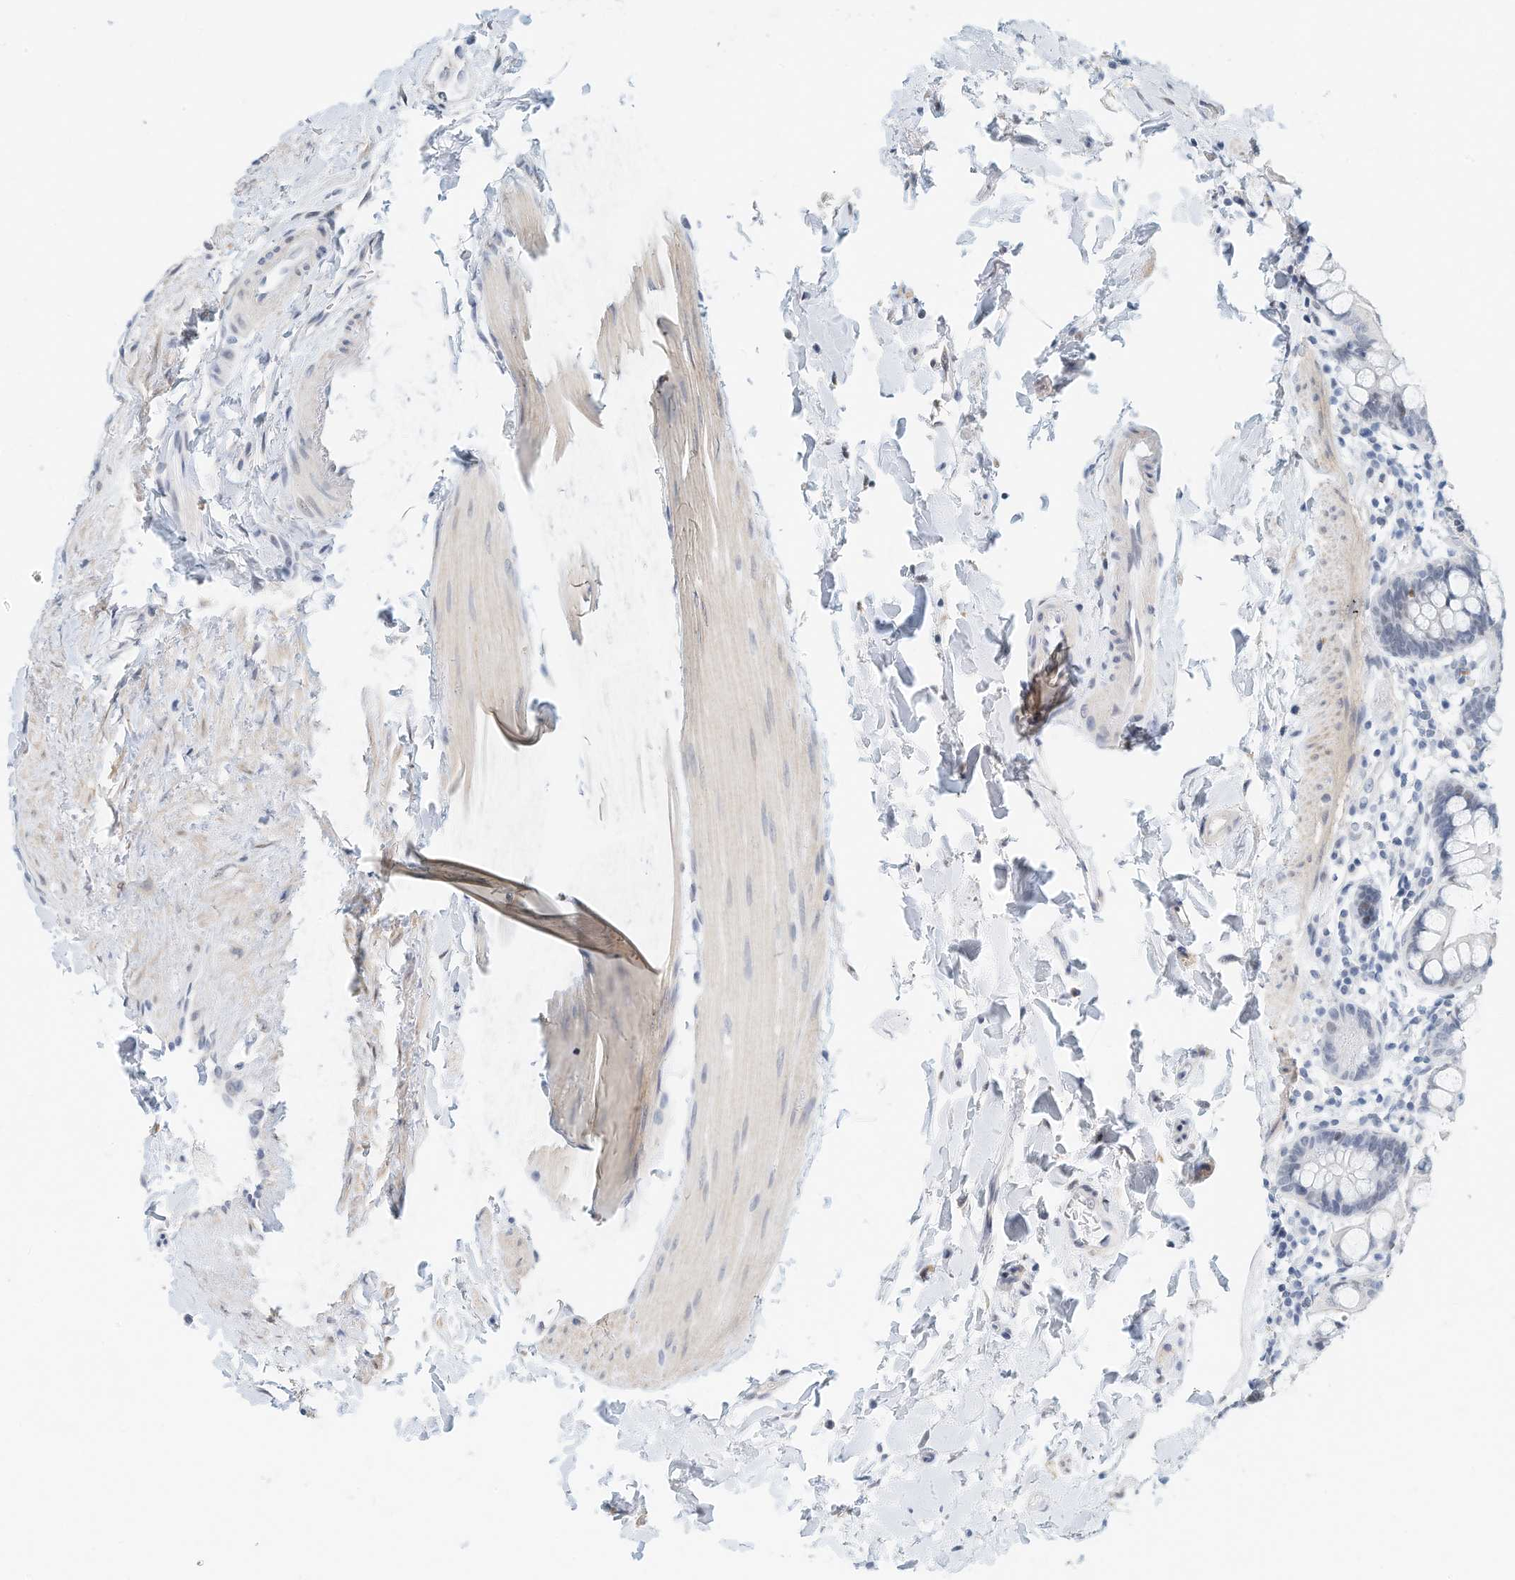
{"staining": {"intensity": "negative", "quantity": "none", "location": "none"}, "tissue": "small intestine", "cell_type": "Glandular cells", "image_type": "normal", "snomed": [{"axis": "morphology", "description": "Normal tissue, NOS"}, {"axis": "topography", "description": "Small intestine"}], "caption": "IHC photomicrograph of benign small intestine: small intestine stained with DAB (3,3'-diaminobenzidine) reveals no significant protein staining in glandular cells.", "gene": "ARHGAP28", "patient": {"sex": "female", "age": 84}}